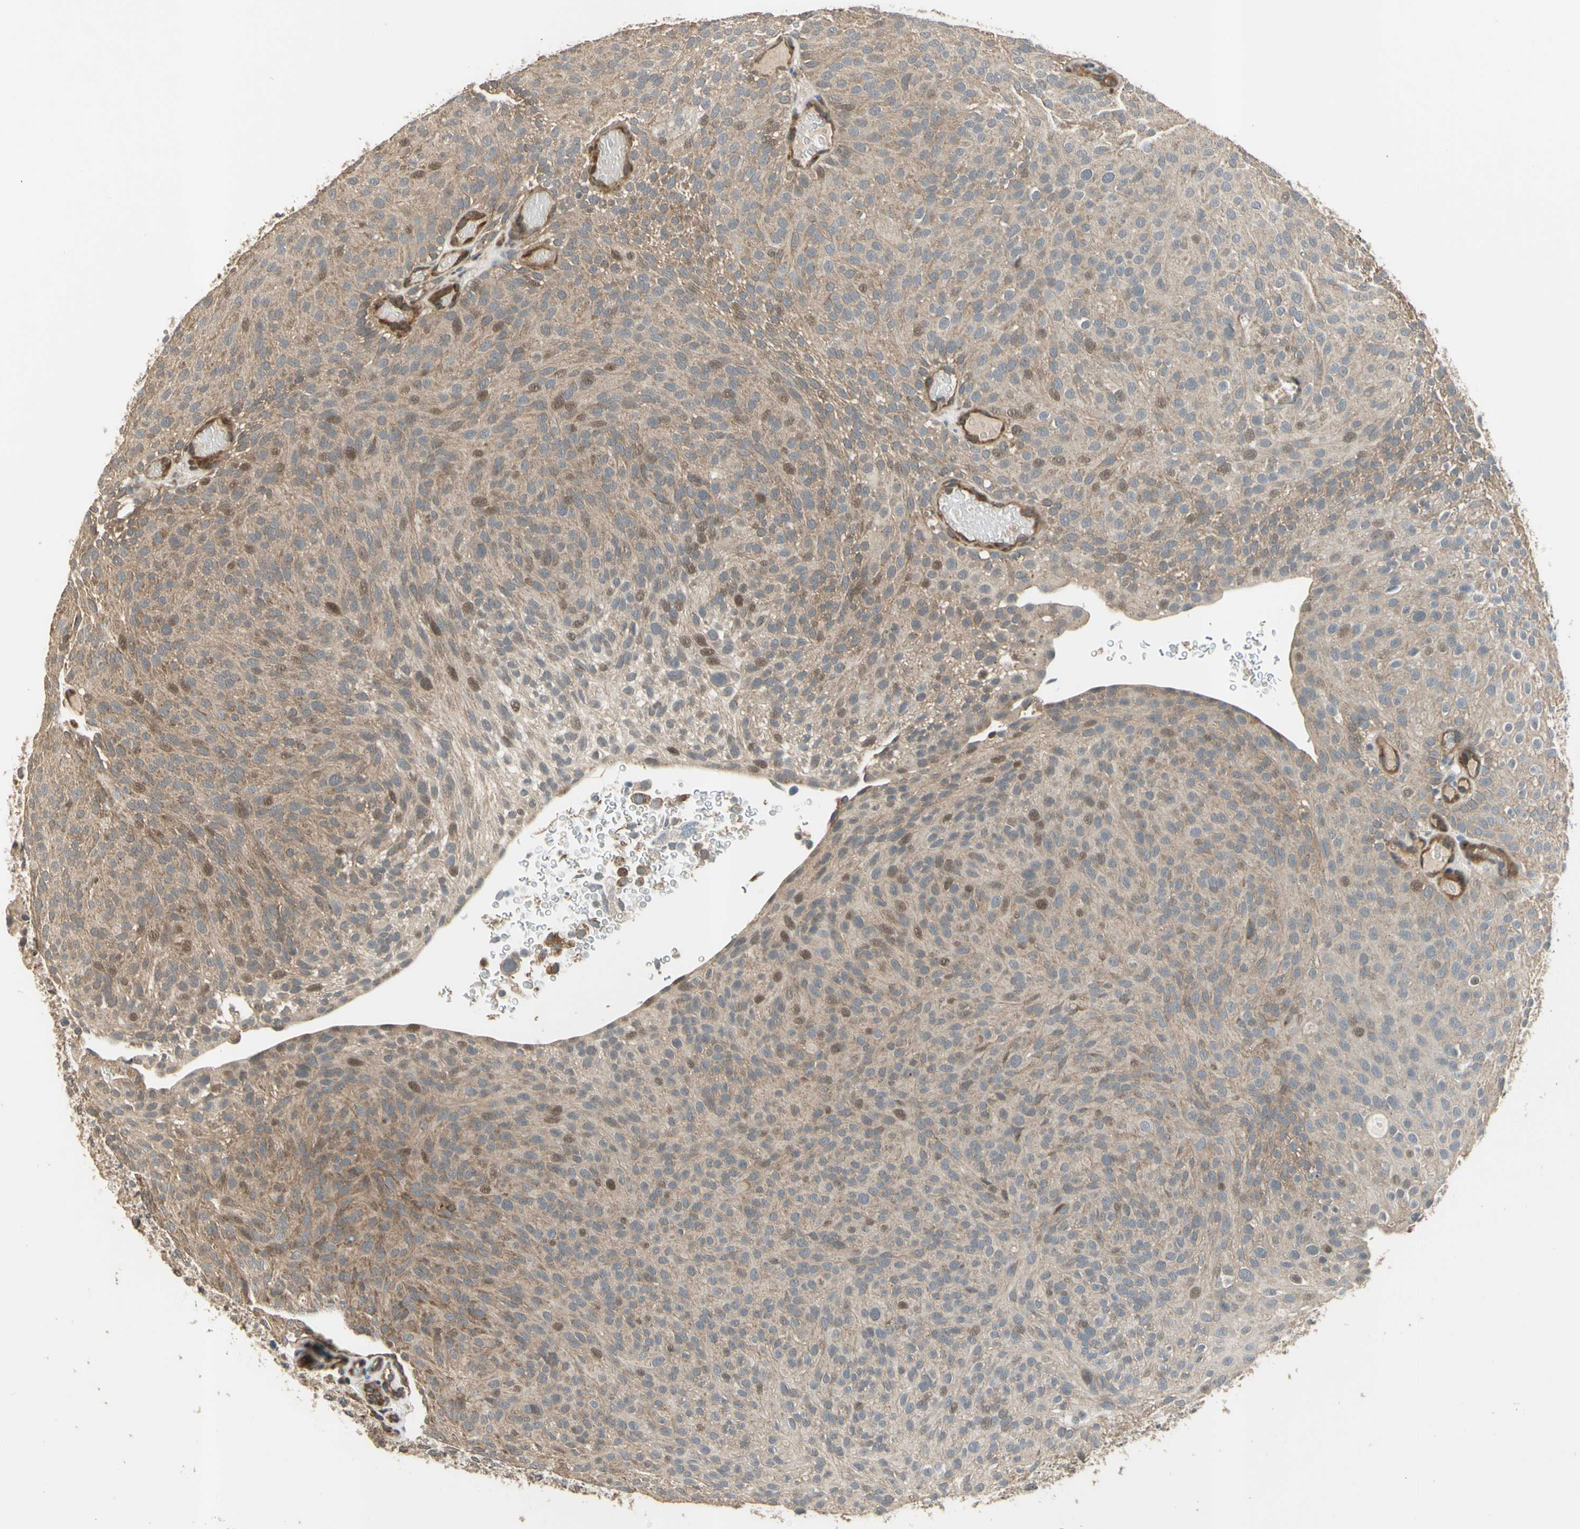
{"staining": {"intensity": "weak", "quantity": ">75%", "location": "cytoplasmic/membranous"}, "tissue": "urothelial cancer", "cell_type": "Tumor cells", "image_type": "cancer", "snomed": [{"axis": "morphology", "description": "Urothelial carcinoma, Low grade"}, {"axis": "topography", "description": "Urinary bladder"}], "caption": "This image displays immunohistochemistry staining of urothelial carcinoma (low-grade), with low weak cytoplasmic/membranous staining in about >75% of tumor cells.", "gene": "EFNB2", "patient": {"sex": "male", "age": 78}}